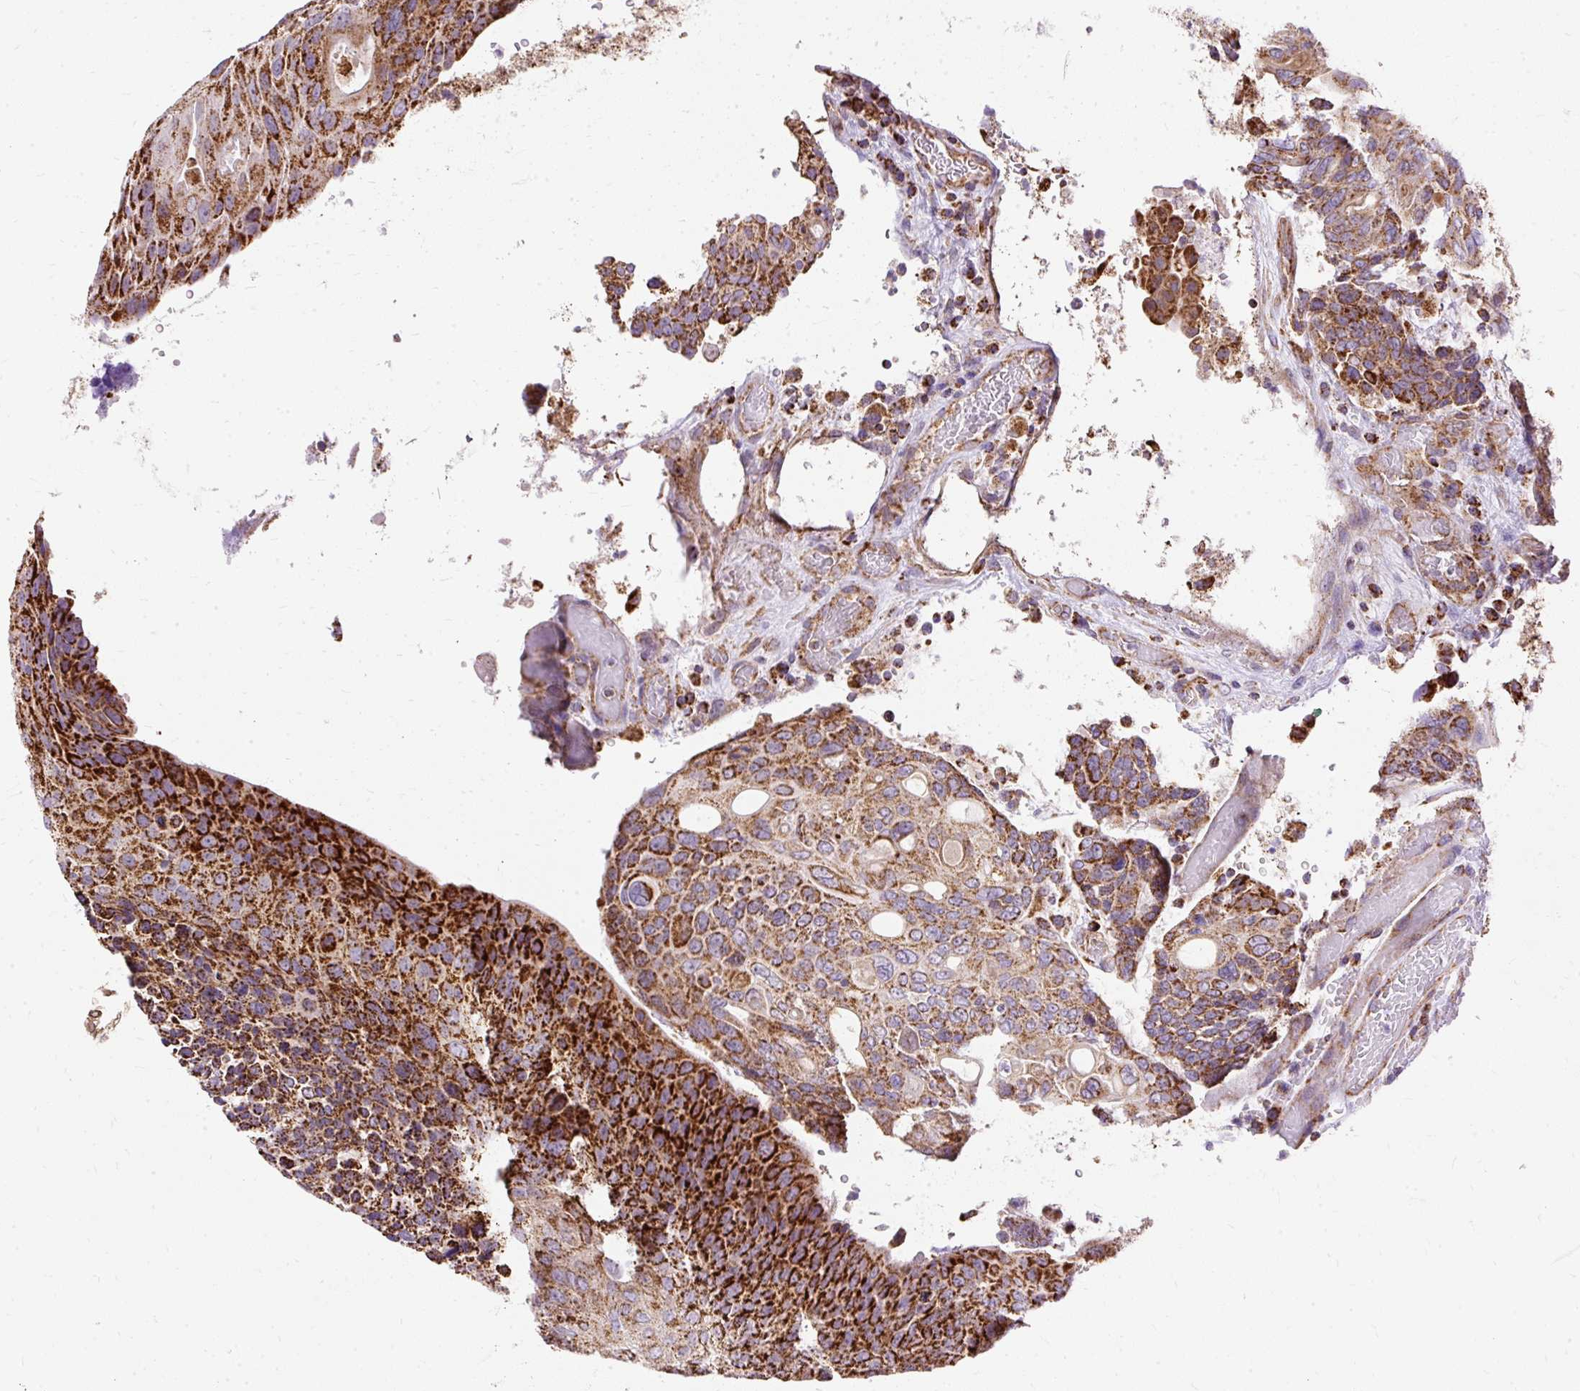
{"staining": {"intensity": "strong", "quantity": ">75%", "location": "cytoplasmic/membranous"}, "tissue": "urothelial cancer", "cell_type": "Tumor cells", "image_type": "cancer", "snomed": [{"axis": "morphology", "description": "Urothelial carcinoma, High grade"}, {"axis": "topography", "description": "Urinary bladder"}], "caption": "A high-resolution histopathology image shows IHC staining of high-grade urothelial carcinoma, which displays strong cytoplasmic/membranous positivity in about >75% of tumor cells. Ihc stains the protein of interest in brown and the nuclei are stained blue.", "gene": "CEP290", "patient": {"sex": "female", "age": 70}}